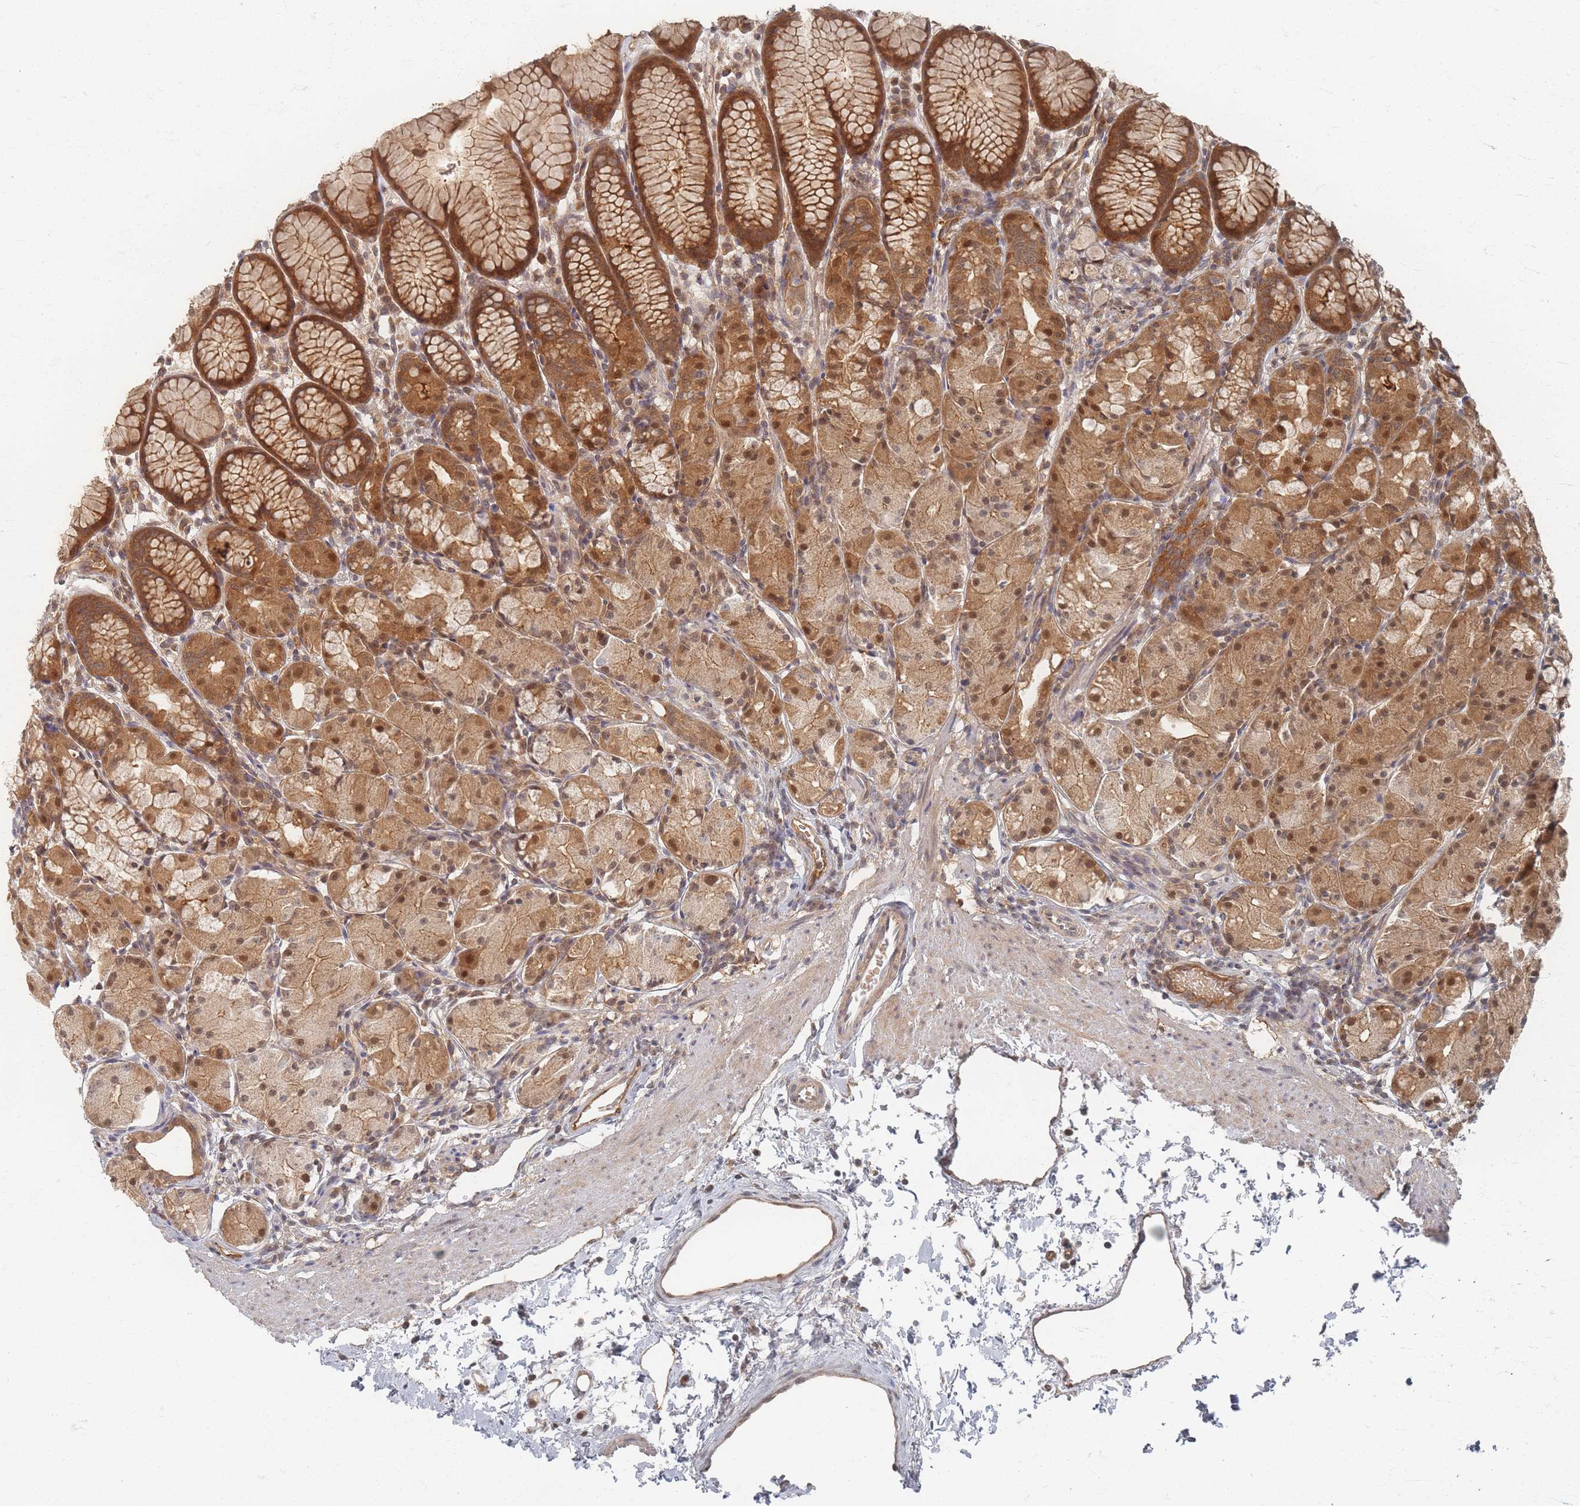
{"staining": {"intensity": "moderate", "quantity": ">75%", "location": "cytoplasmic/membranous,nuclear"}, "tissue": "stomach", "cell_type": "Glandular cells", "image_type": "normal", "snomed": [{"axis": "morphology", "description": "Normal tissue, NOS"}, {"axis": "topography", "description": "Stomach, upper"}], "caption": "Glandular cells display medium levels of moderate cytoplasmic/membranous,nuclear expression in approximately >75% of cells in unremarkable stomach.", "gene": "PSMD9", "patient": {"sex": "male", "age": 47}}